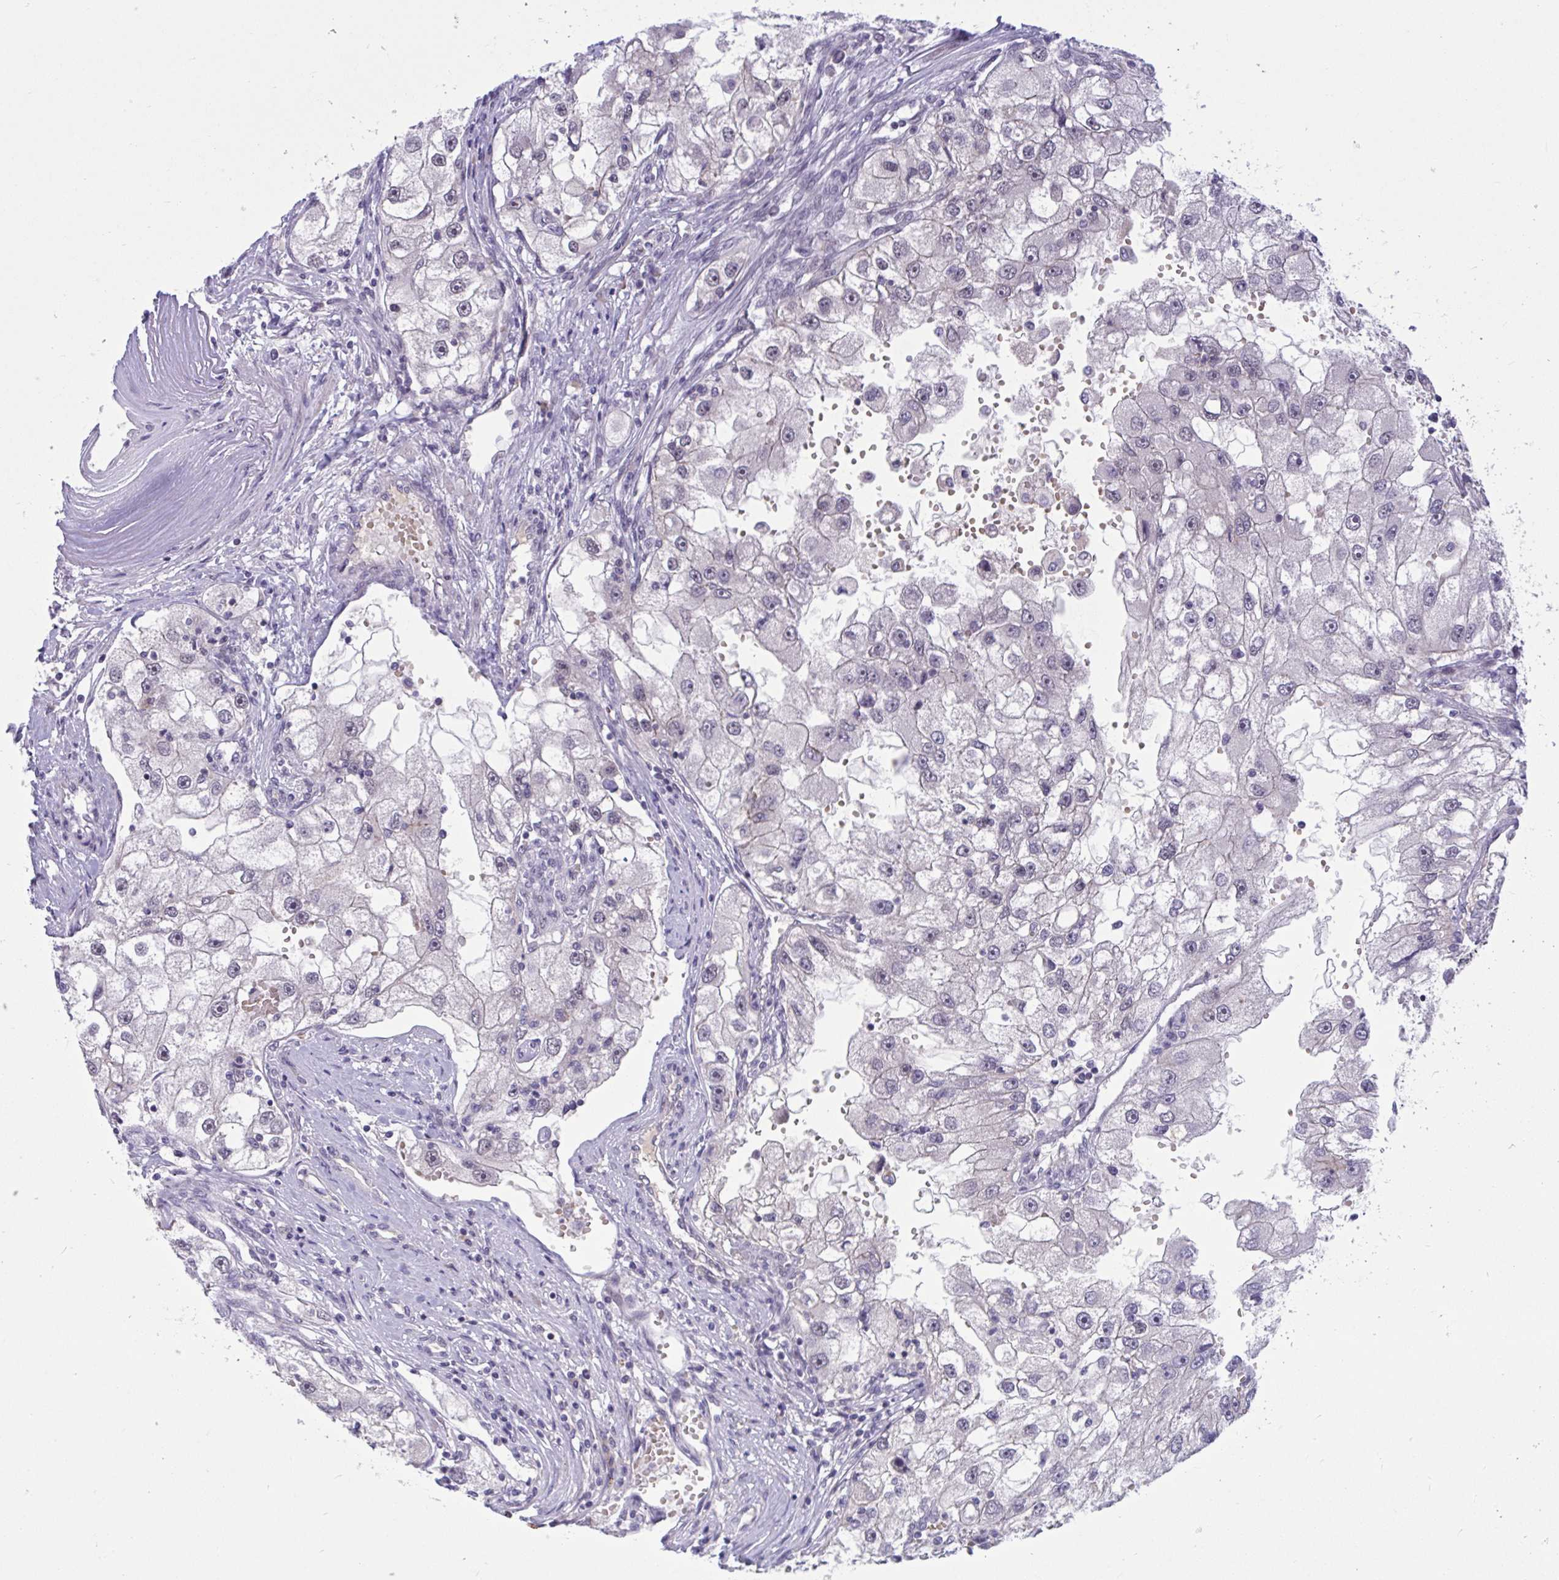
{"staining": {"intensity": "negative", "quantity": "none", "location": "none"}, "tissue": "renal cancer", "cell_type": "Tumor cells", "image_type": "cancer", "snomed": [{"axis": "morphology", "description": "Adenocarcinoma, NOS"}, {"axis": "topography", "description": "Kidney"}], "caption": "The micrograph reveals no significant positivity in tumor cells of adenocarcinoma (renal). The staining was performed using DAB (3,3'-diaminobenzidine) to visualize the protein expression in brown, while the nuclei were stained in blue with hematoxylin (Magnification: 20x).", "gene": "CNGB3", "patient": {"sex": "male", "age": 63}}